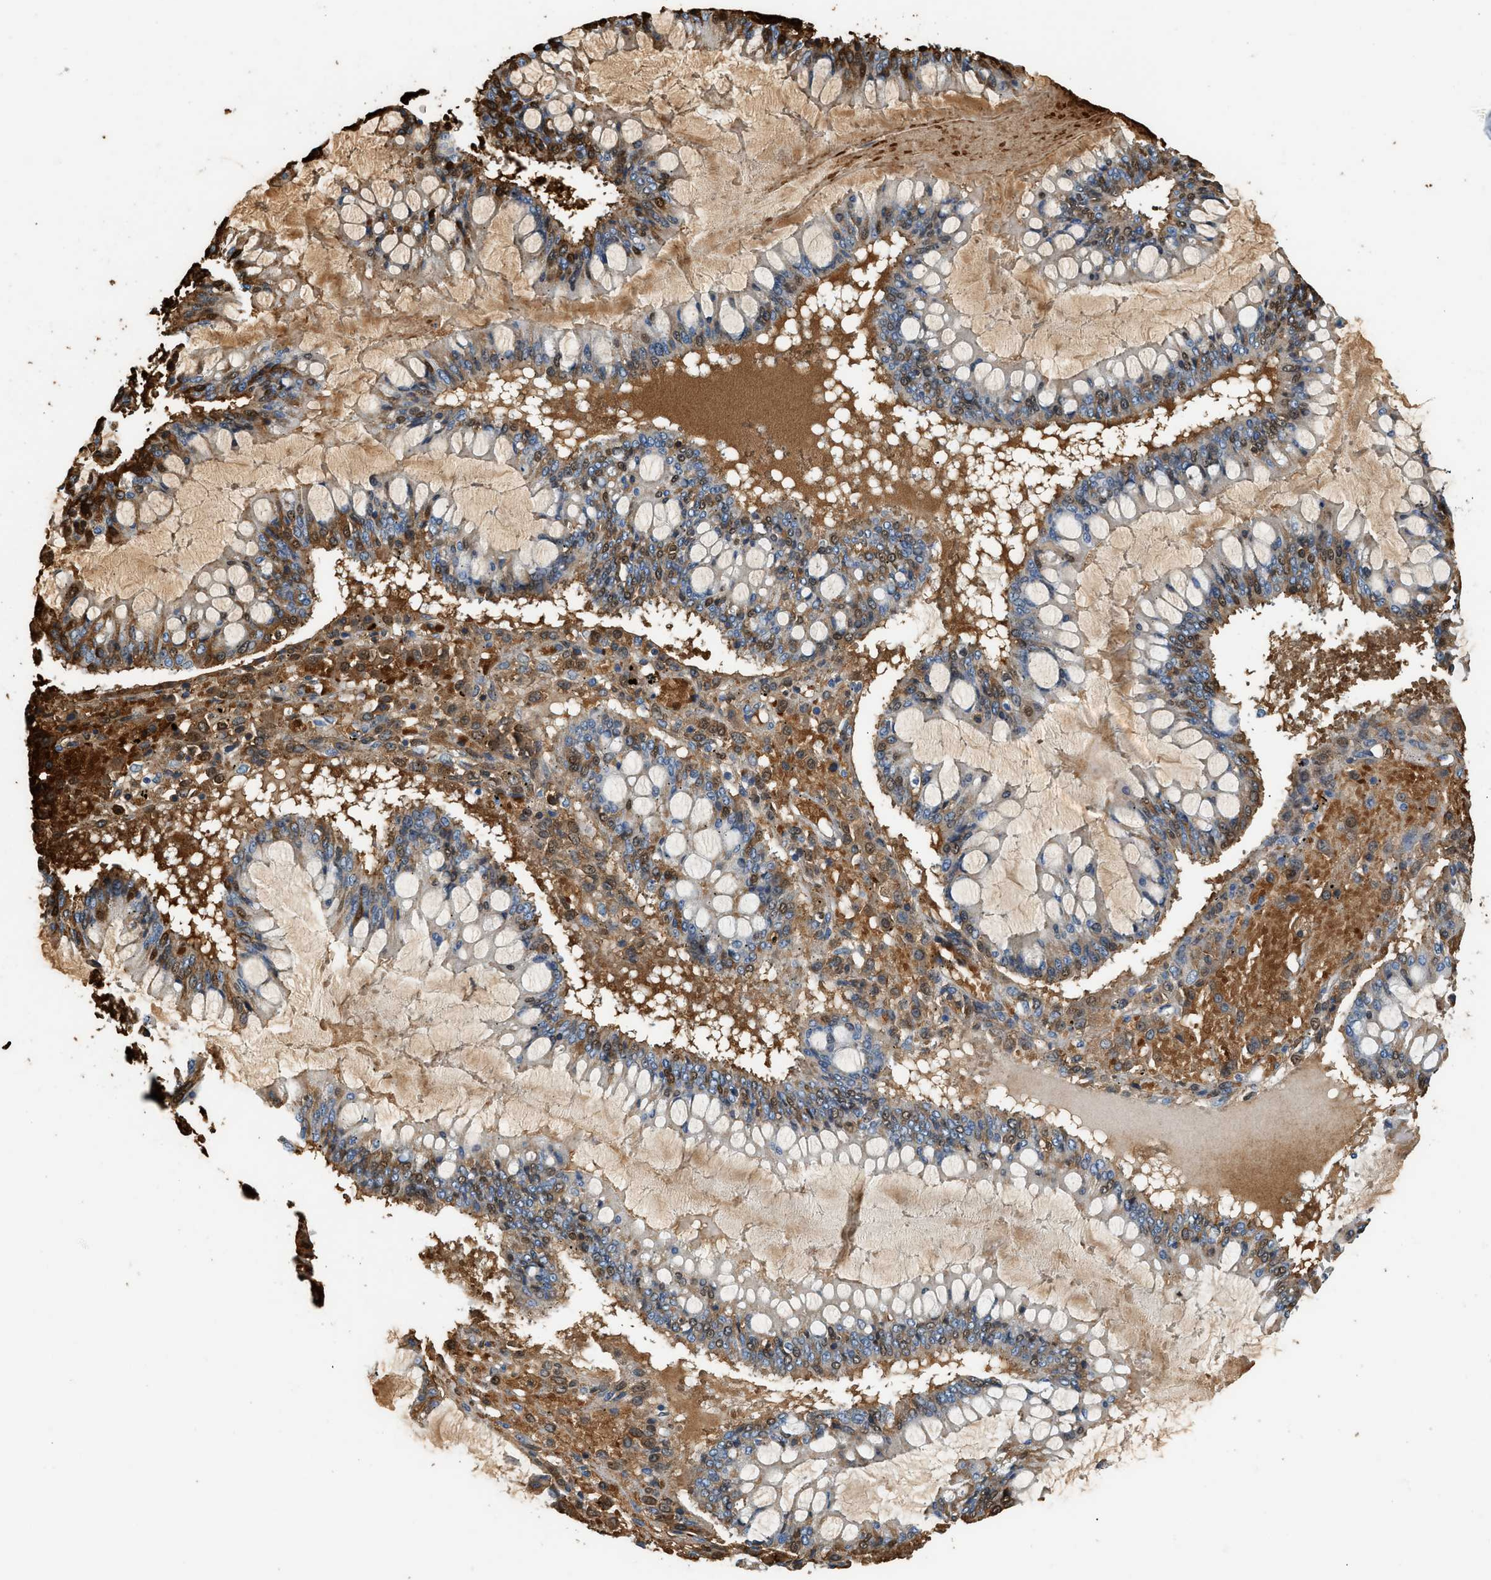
{"staining": {"intensity": "moderate", "quantity": "<25%", "location": "cytoplasmic/membranous,nuclear"}, "tissue": "ovarian cancer", "cell_type": "Tumor cells", "image_type": "cancer", "snomed": [{"axis": "morphology", "description": "Cystadenocarcinoma, mucinous, NOS"}, {"axis": "topography", "description": "Ovary"}], "caption": "Immunohistochemical staining of ovarian cancer (mucinous cystadenocarcinoma) reveals low levels of moderate cytoplasmic/membranous and nuclear staining in approximately <25% of tumor cells. (IHC, brightfield microscopy, high magnification).", "gene": "CYTH2", "patient": {"sex": "female", "age": 73}}